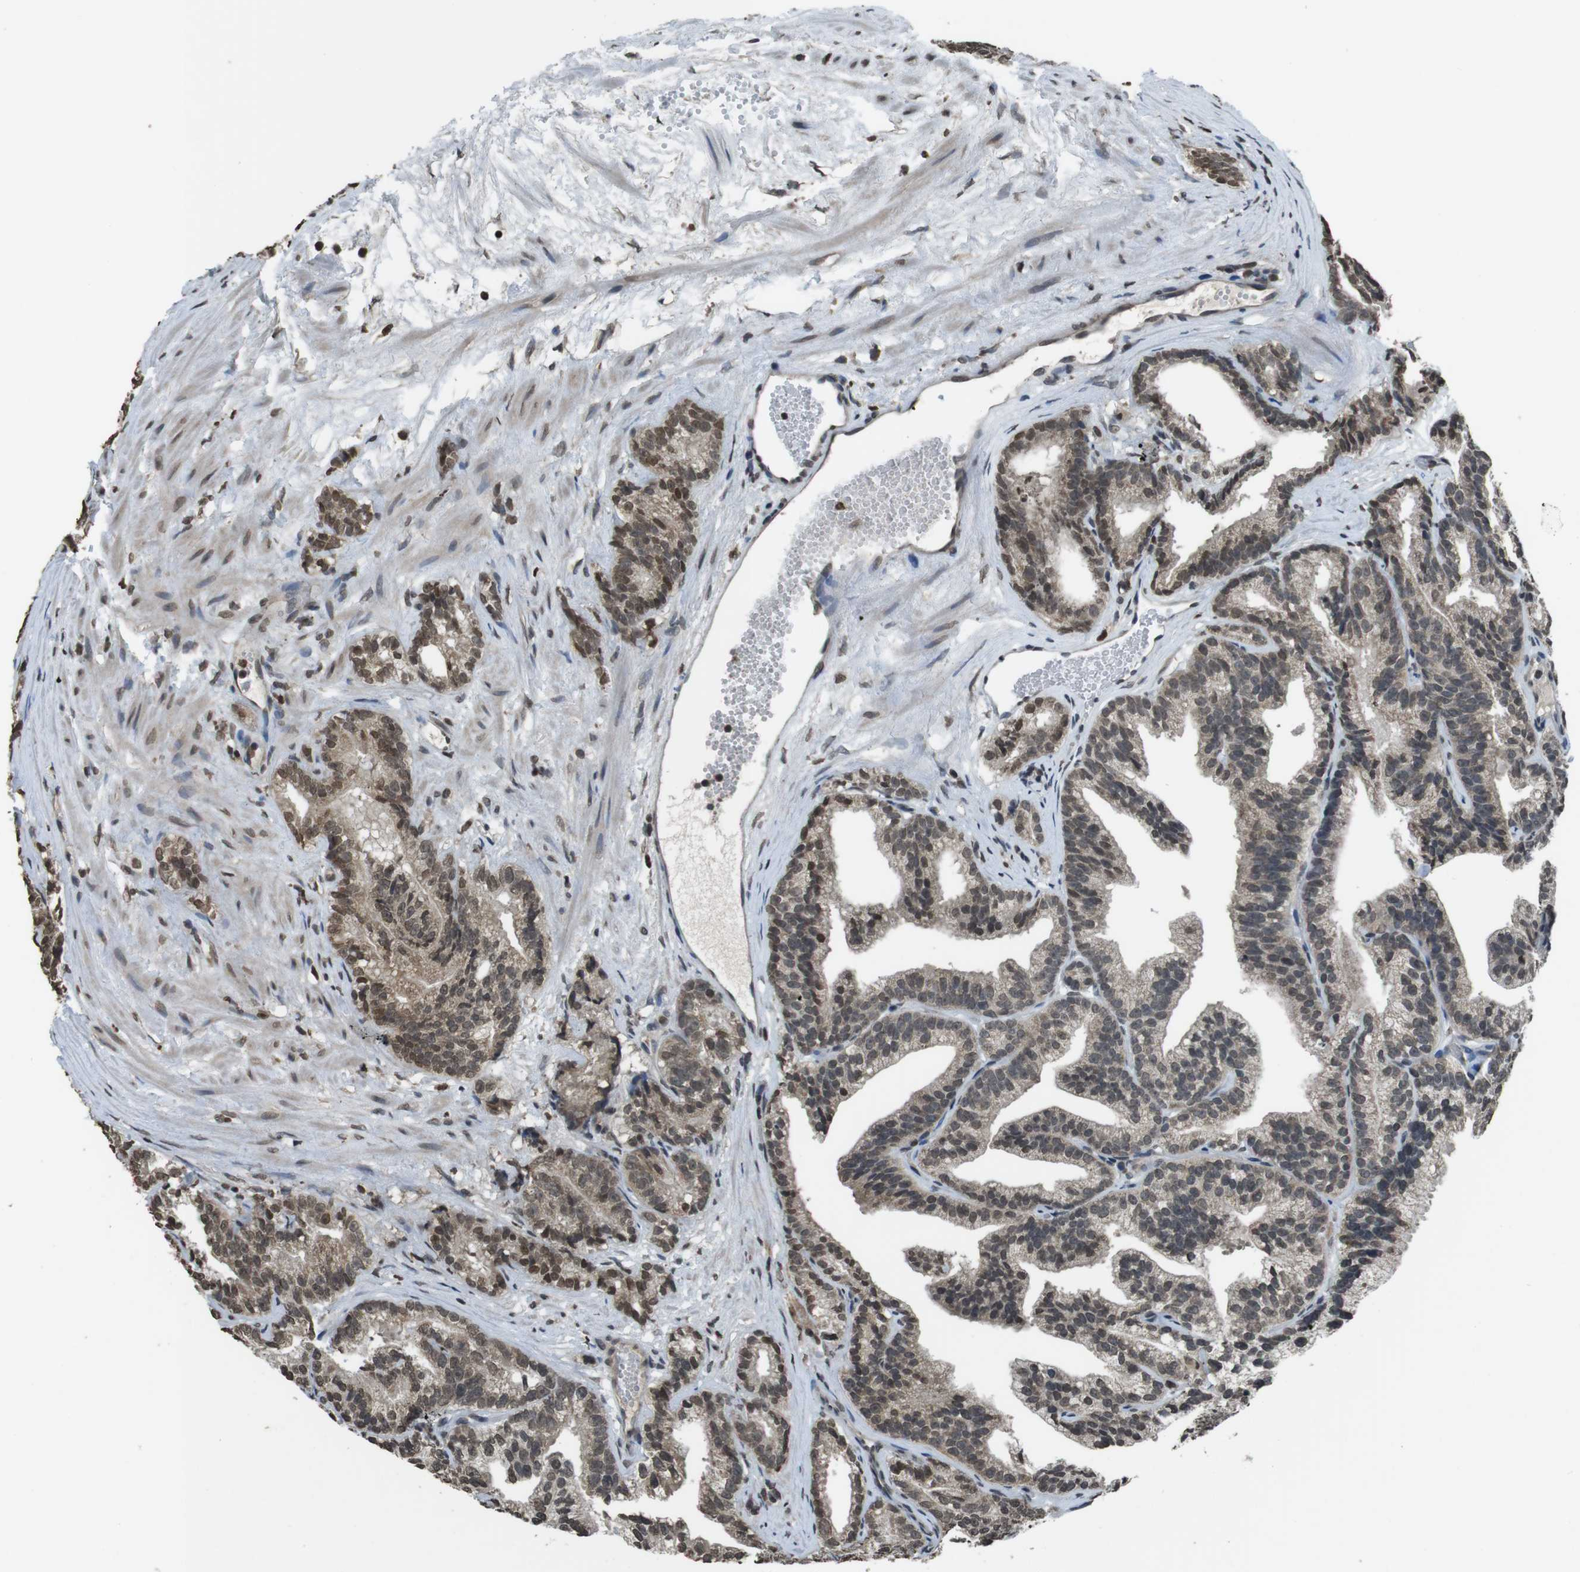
{"staining": {"intensity": "moderate", "quantity": "25%-75%", "location": "nuclear"}, "tissue": "prostate cancer", "cell_type": "Tumor cells", "image_type": "cancer", "snomed": [{"axis": "morphology", "description": "Adenocarcinoma, Low grade"}, {"axis": "topography", "description": "Prostate"}], "caption": "This image demonstrates prostate cancer stained with IHC to label a protein in brown. The nuclear of tumor cells show moderate positivity for the protein. Nuclei are counter-stained blue.", "gene": "MAF", "patient": {"sex": "male", "age": 89}}